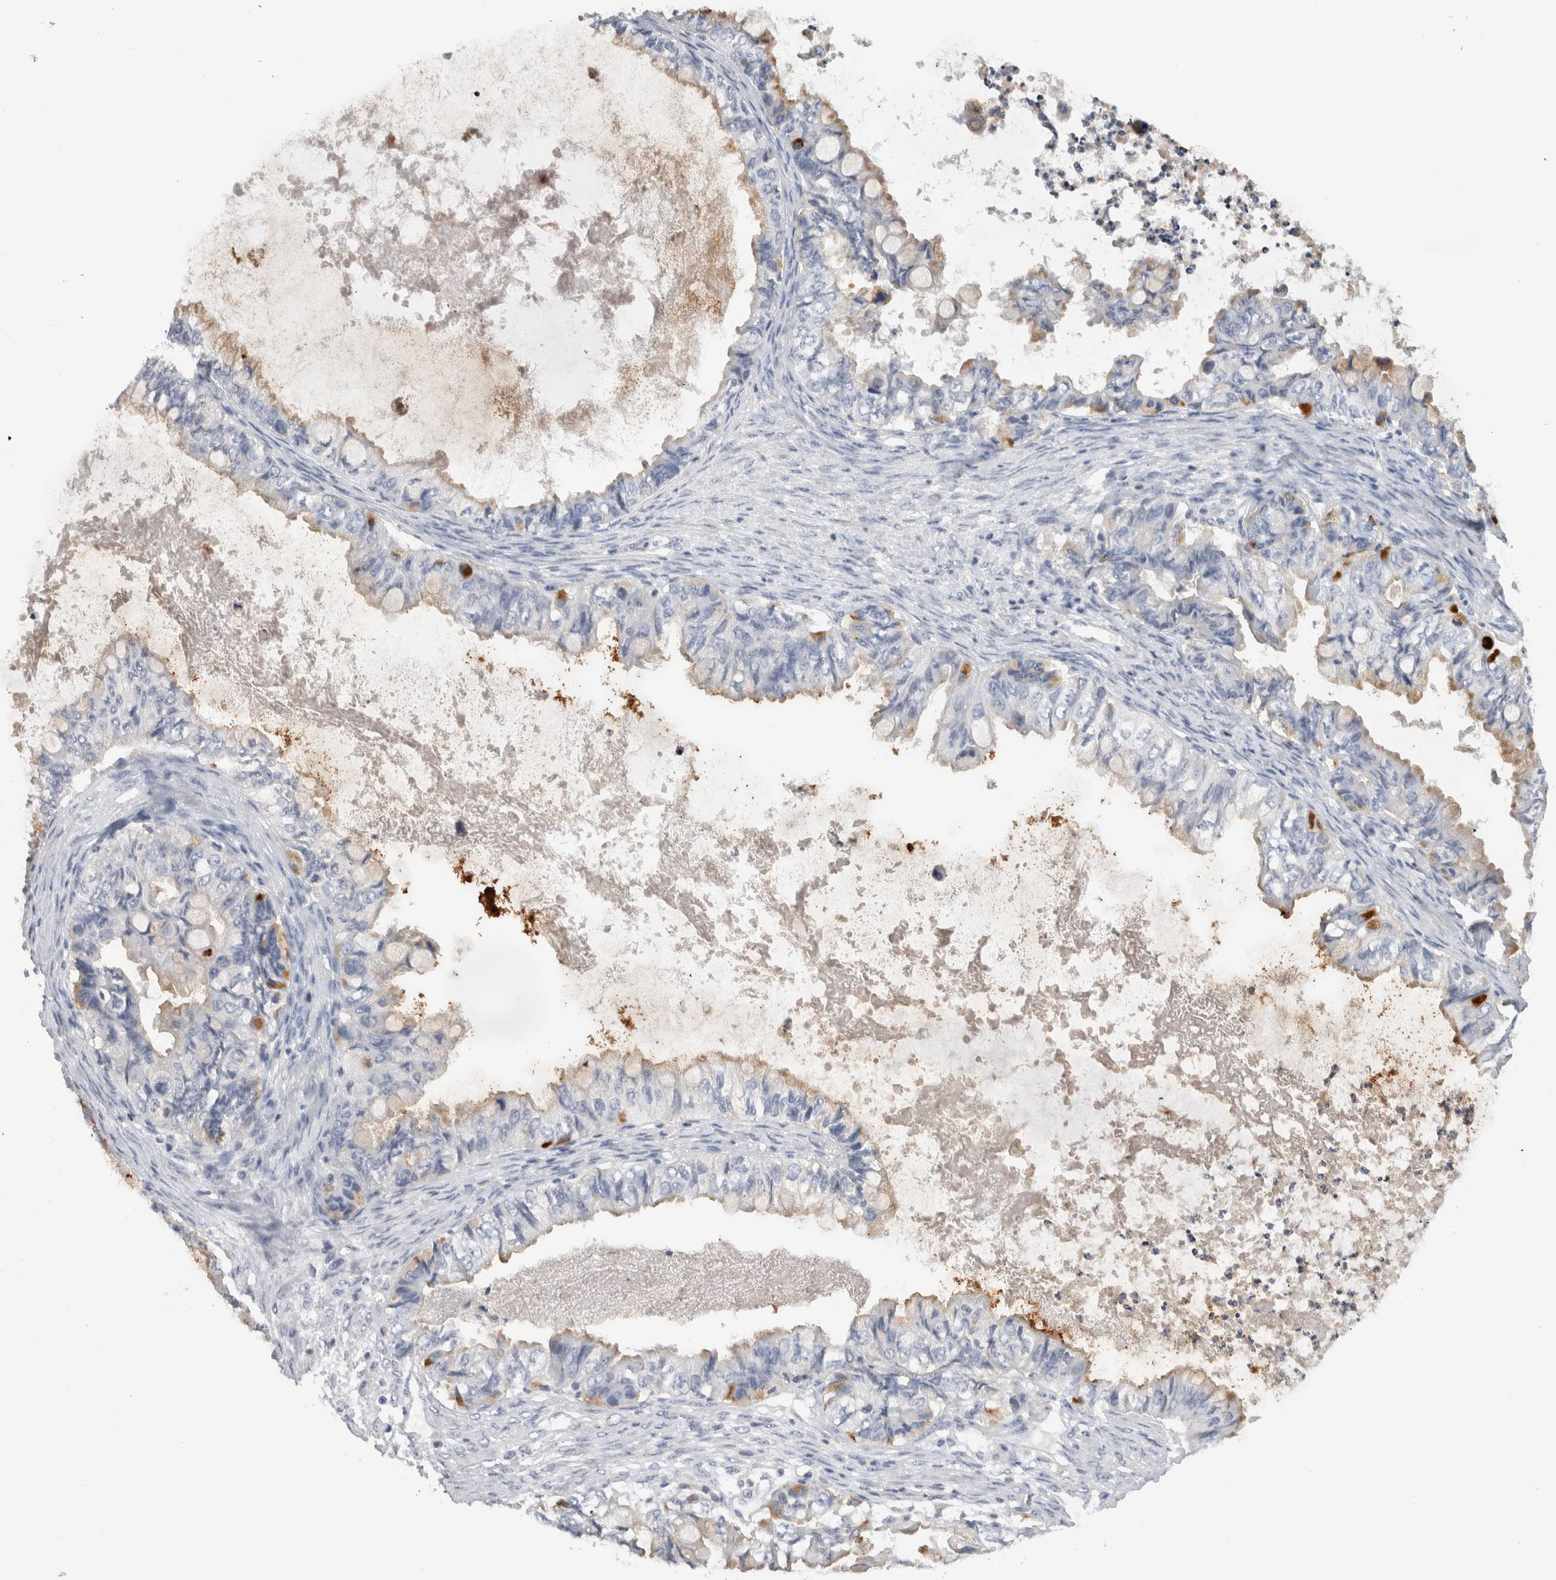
{"staining": {"intensity": "negative", "quantity": "none", "location": "none"}, "tissue": "ovarian cancer", "cell_type": "Tumor cells", "image_type": "cancer", "snomed": [{"axis": "morphology", "description": "Cystadenocarcinoma, mucinous, NOS"}, {"axis": "topography", "description": "Ovary"}], "caption": "Tumor cells are negative for protein expression in human ovarian cancer (mucinous cystadenocarcinoma).", "gene": "CD63", "patient": {"sex": "female", "age": 80}}